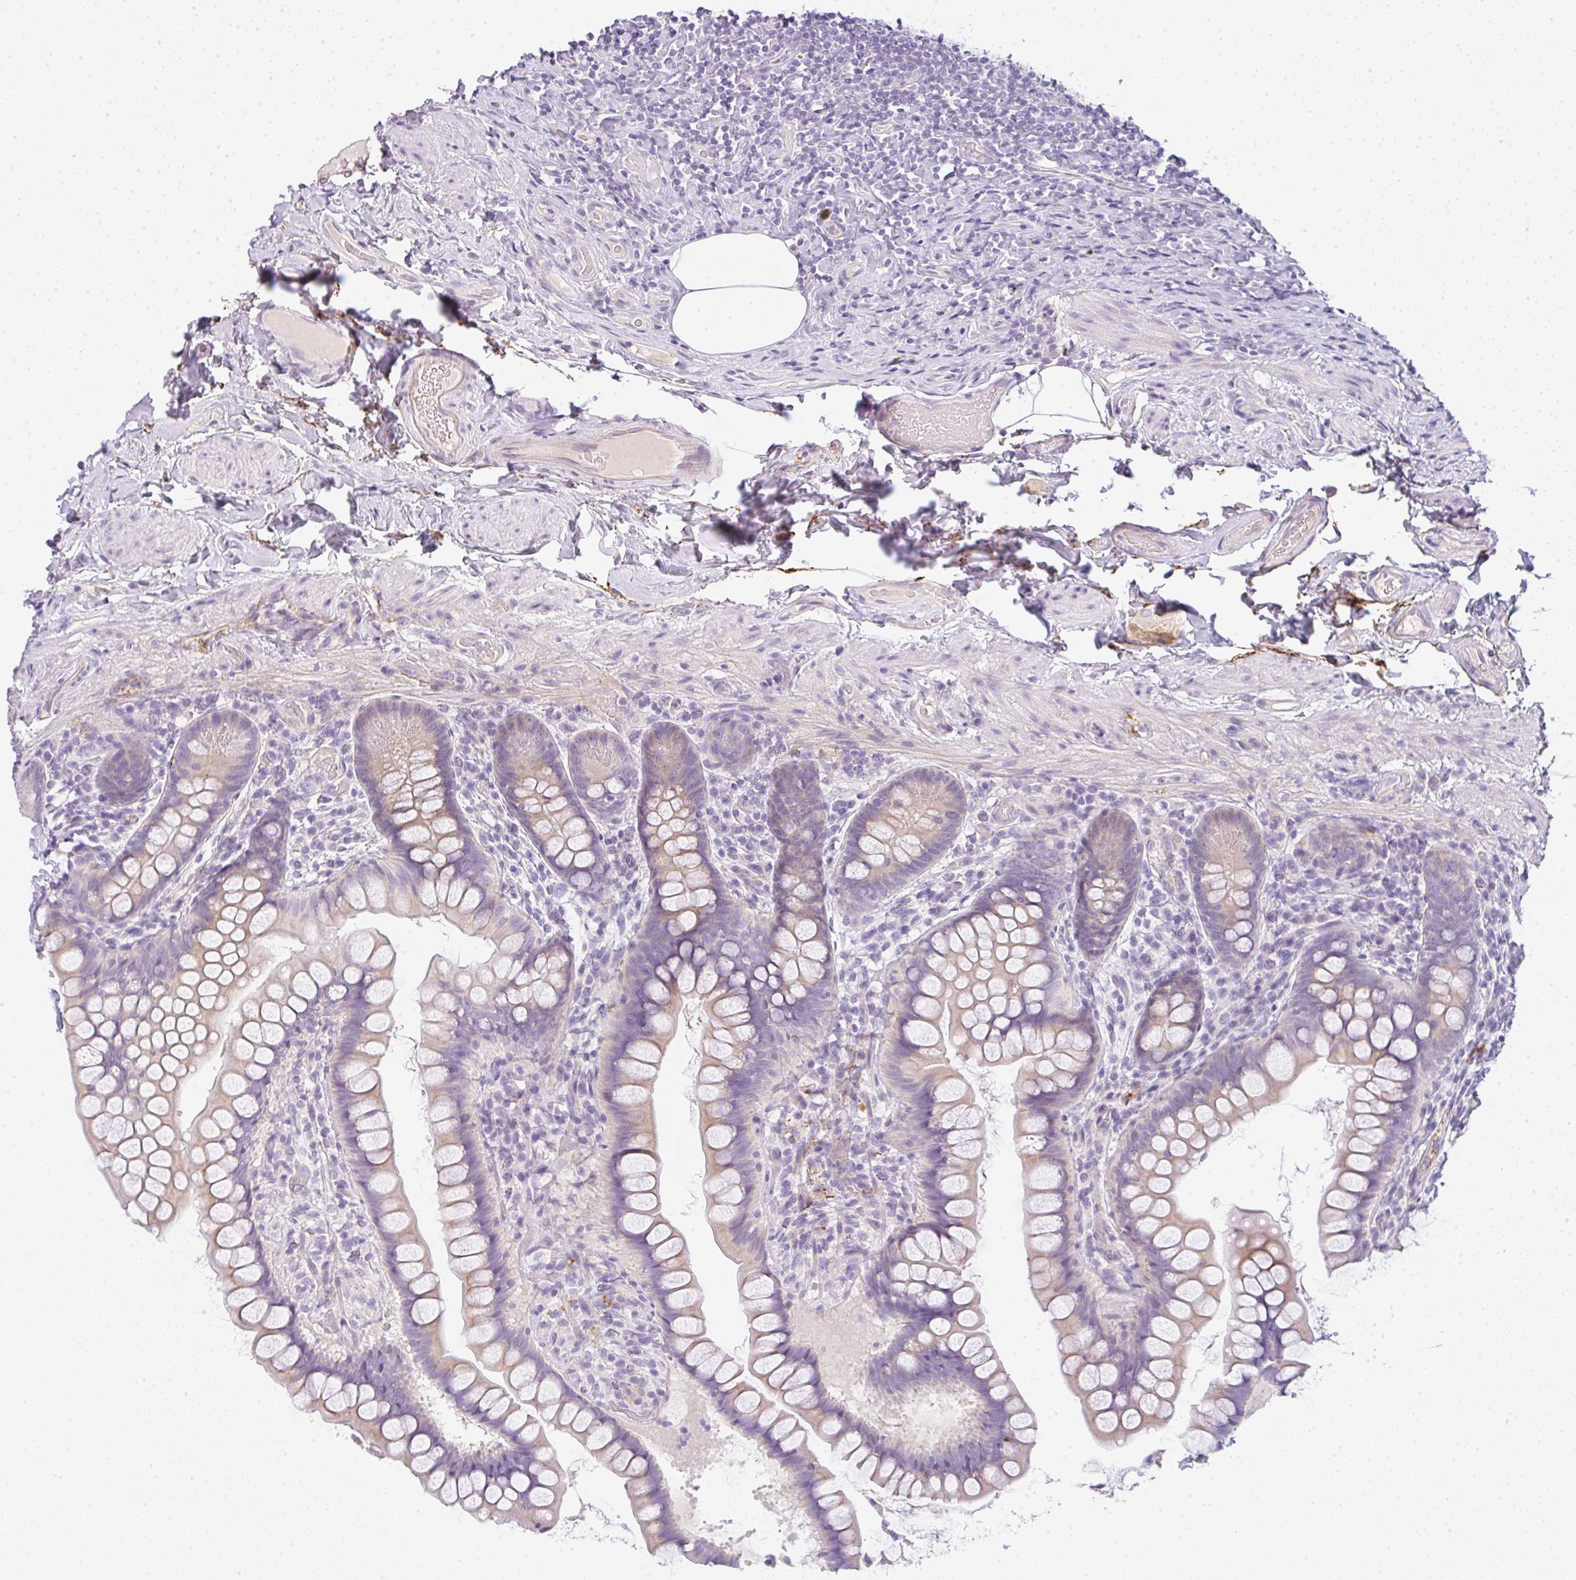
{"staining": {"intensity": "weak", "quantity": "25%-75%", "location": "cytoplasmic/membranous"}, "tissue": "small intestine", "cell_type": "Glandular cells", "image_type": "normal", "snomed": [{"axis": "morphology", "description": "Normal tissue, NOS"}, {"axis": "topography", "description": "Small intestine"}], "caption": "The image exhibits staining of benign small intestine, revealing weak cytoplasmic/membranous protein staining (brown color) within glandular cells. The staining was performed using DAB (3,3'-diaminobenzidine) to visualize the protein expression in brown, while the nuclei were stained in blue with hematoxylin (Magnification: 20x).", "gene": "LPAR4", "patient": {"sex": "male", "age": 70}}